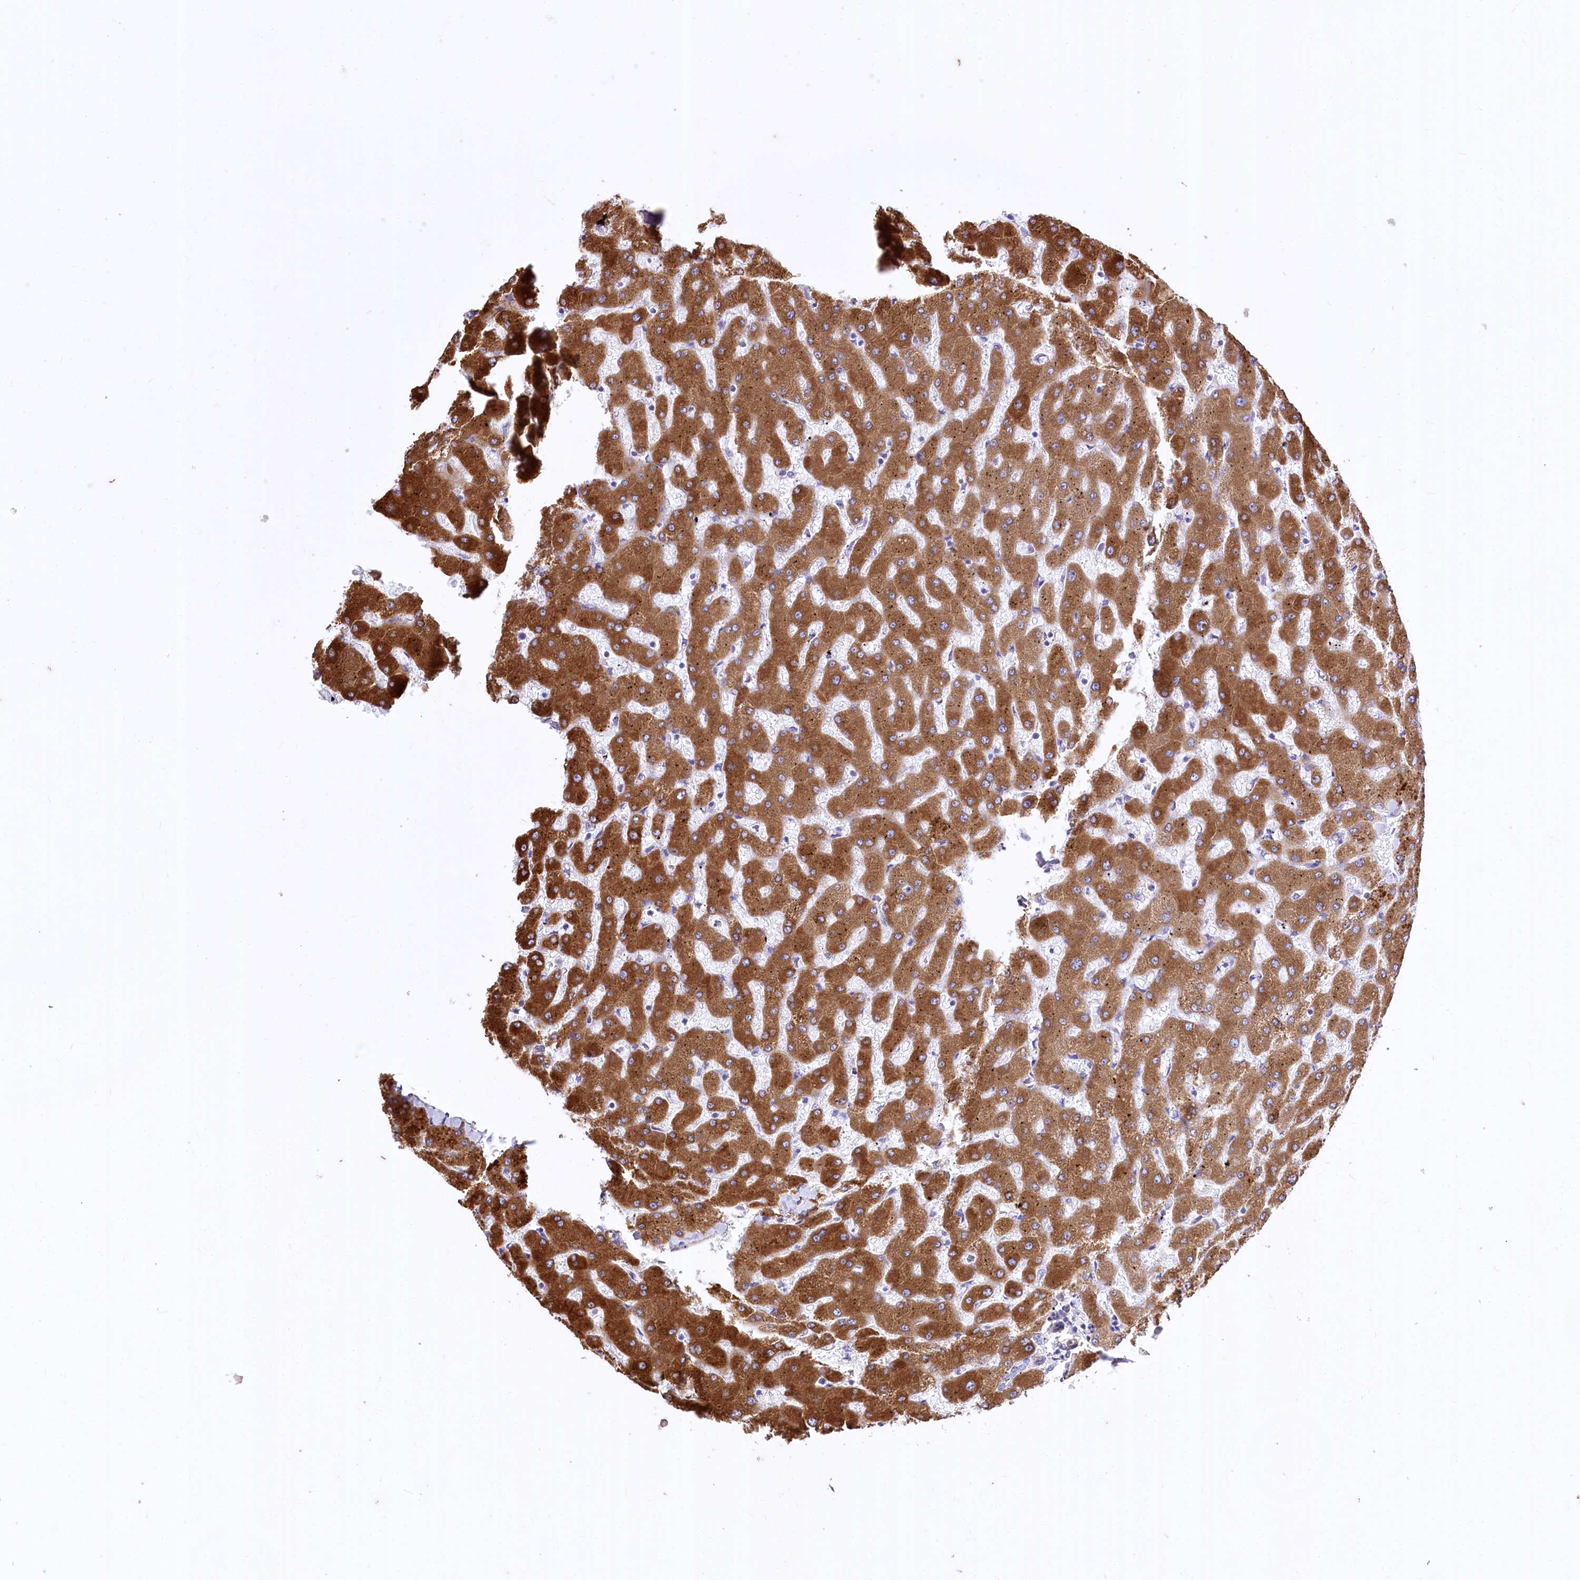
{"staining": {"intensity": "negative", "quantity": "none", "location": "none"}, "tissue": "liver", "cell_type": "Cholangiocytes", "image_type": "normal", "snomed": [{"axis": "morphology", "description": "Normal tissue, NOS"}, {"axis": "topography", "description": "Liver"}], "caption": "Cholangiocytes show no significant expression in normal liver. (Immunohistochemistry, brightfield microscopy, high magnification).", "gene": "RDH16", "patient": {"sex": "female", "age": 63}}